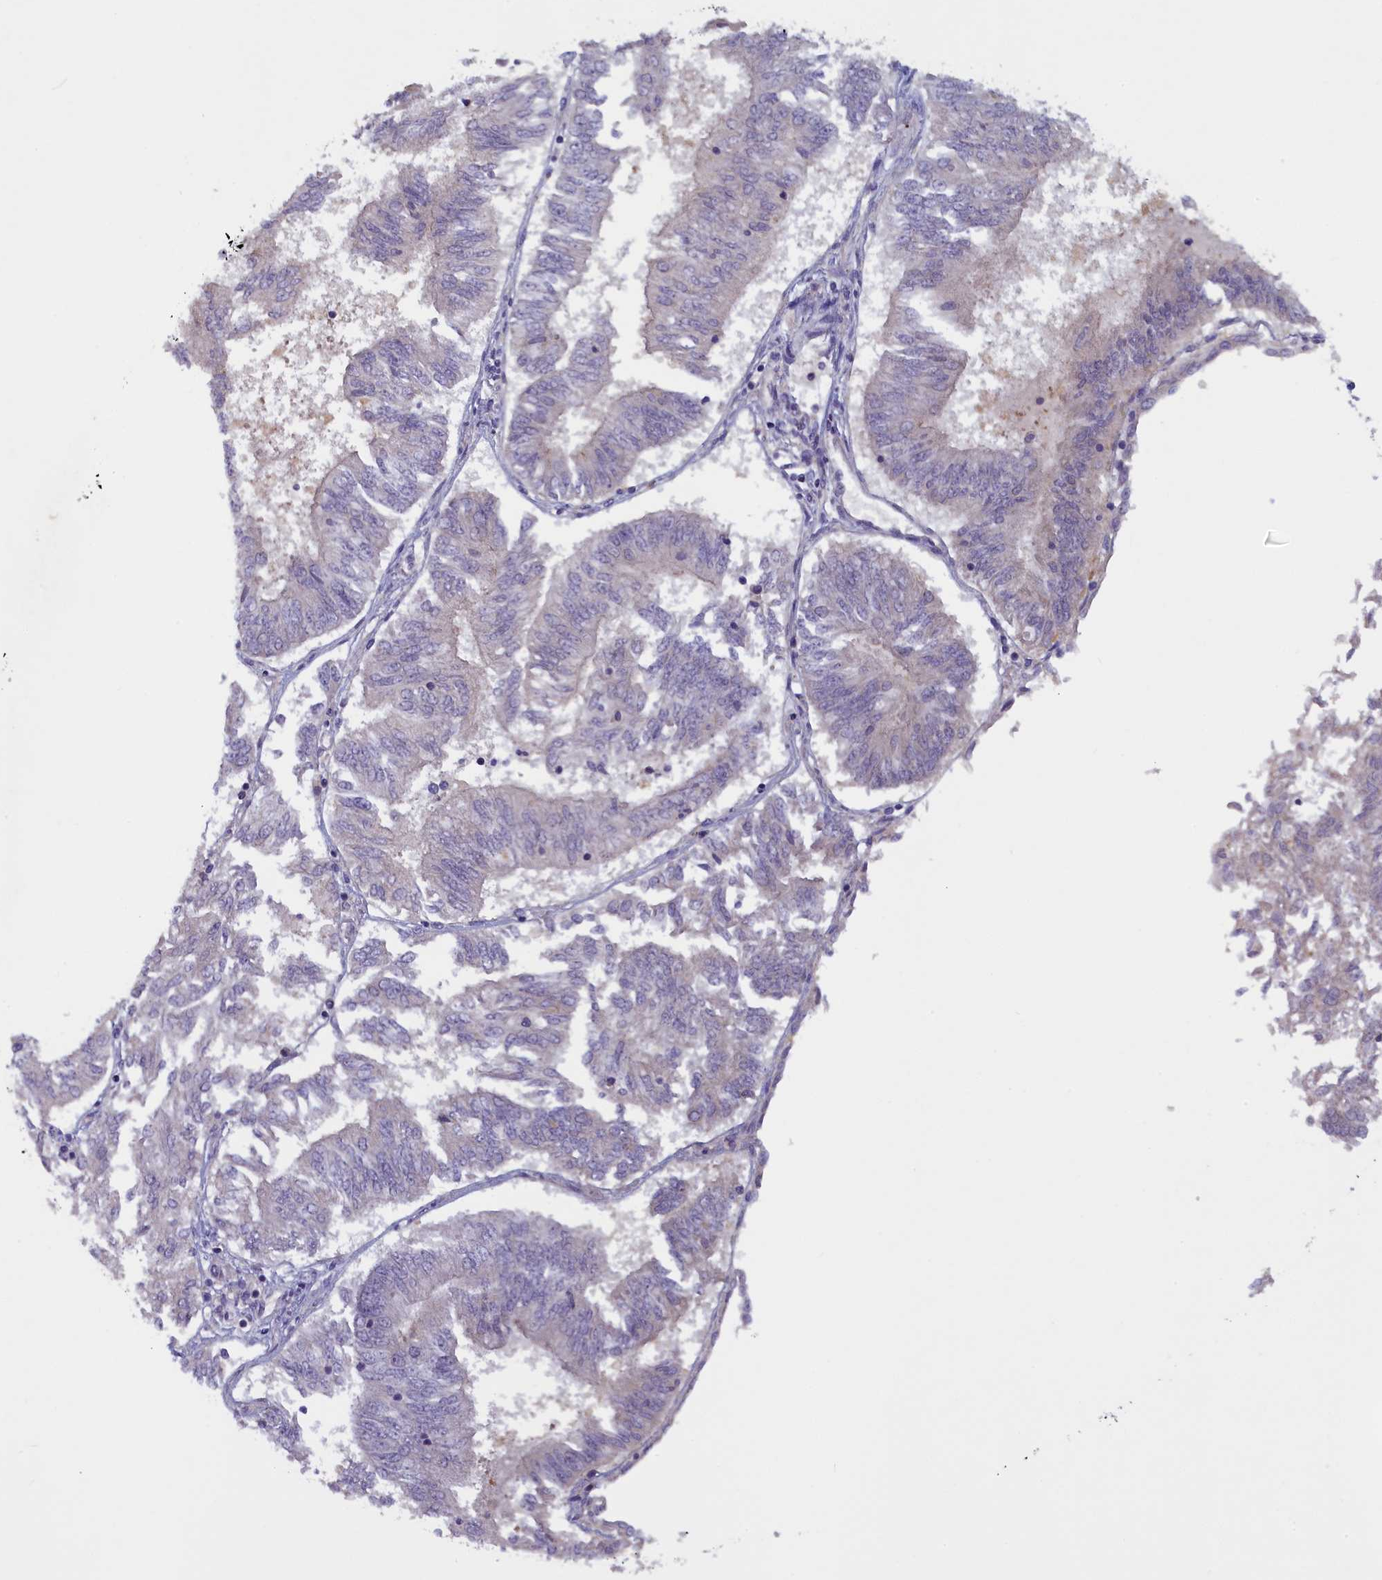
{"staining": {"intensity": "negative", "quantity": "none", "location": "none"}, "tissue": "endometrial cancer", "cell_type": "Tumor cells", "image_type": "cancer", "snomed": [{"axis": "morphology", "description": "Adenocarcinoma, NOS"}, {"axis": "topography", "description": "Endometrium"}], "caption": "An immunohistochemistry (IHC) micrograph of endometrial adenocarcinoma is shown. There is no staining in tumor cells of endometrial adenocarcinoma. The staining is performed using DAB brown chromogen with nuclei counter-stained in using hematoxylin.", "gene": "NUBP1", "patient": {"sex": "female", "age": 58}}